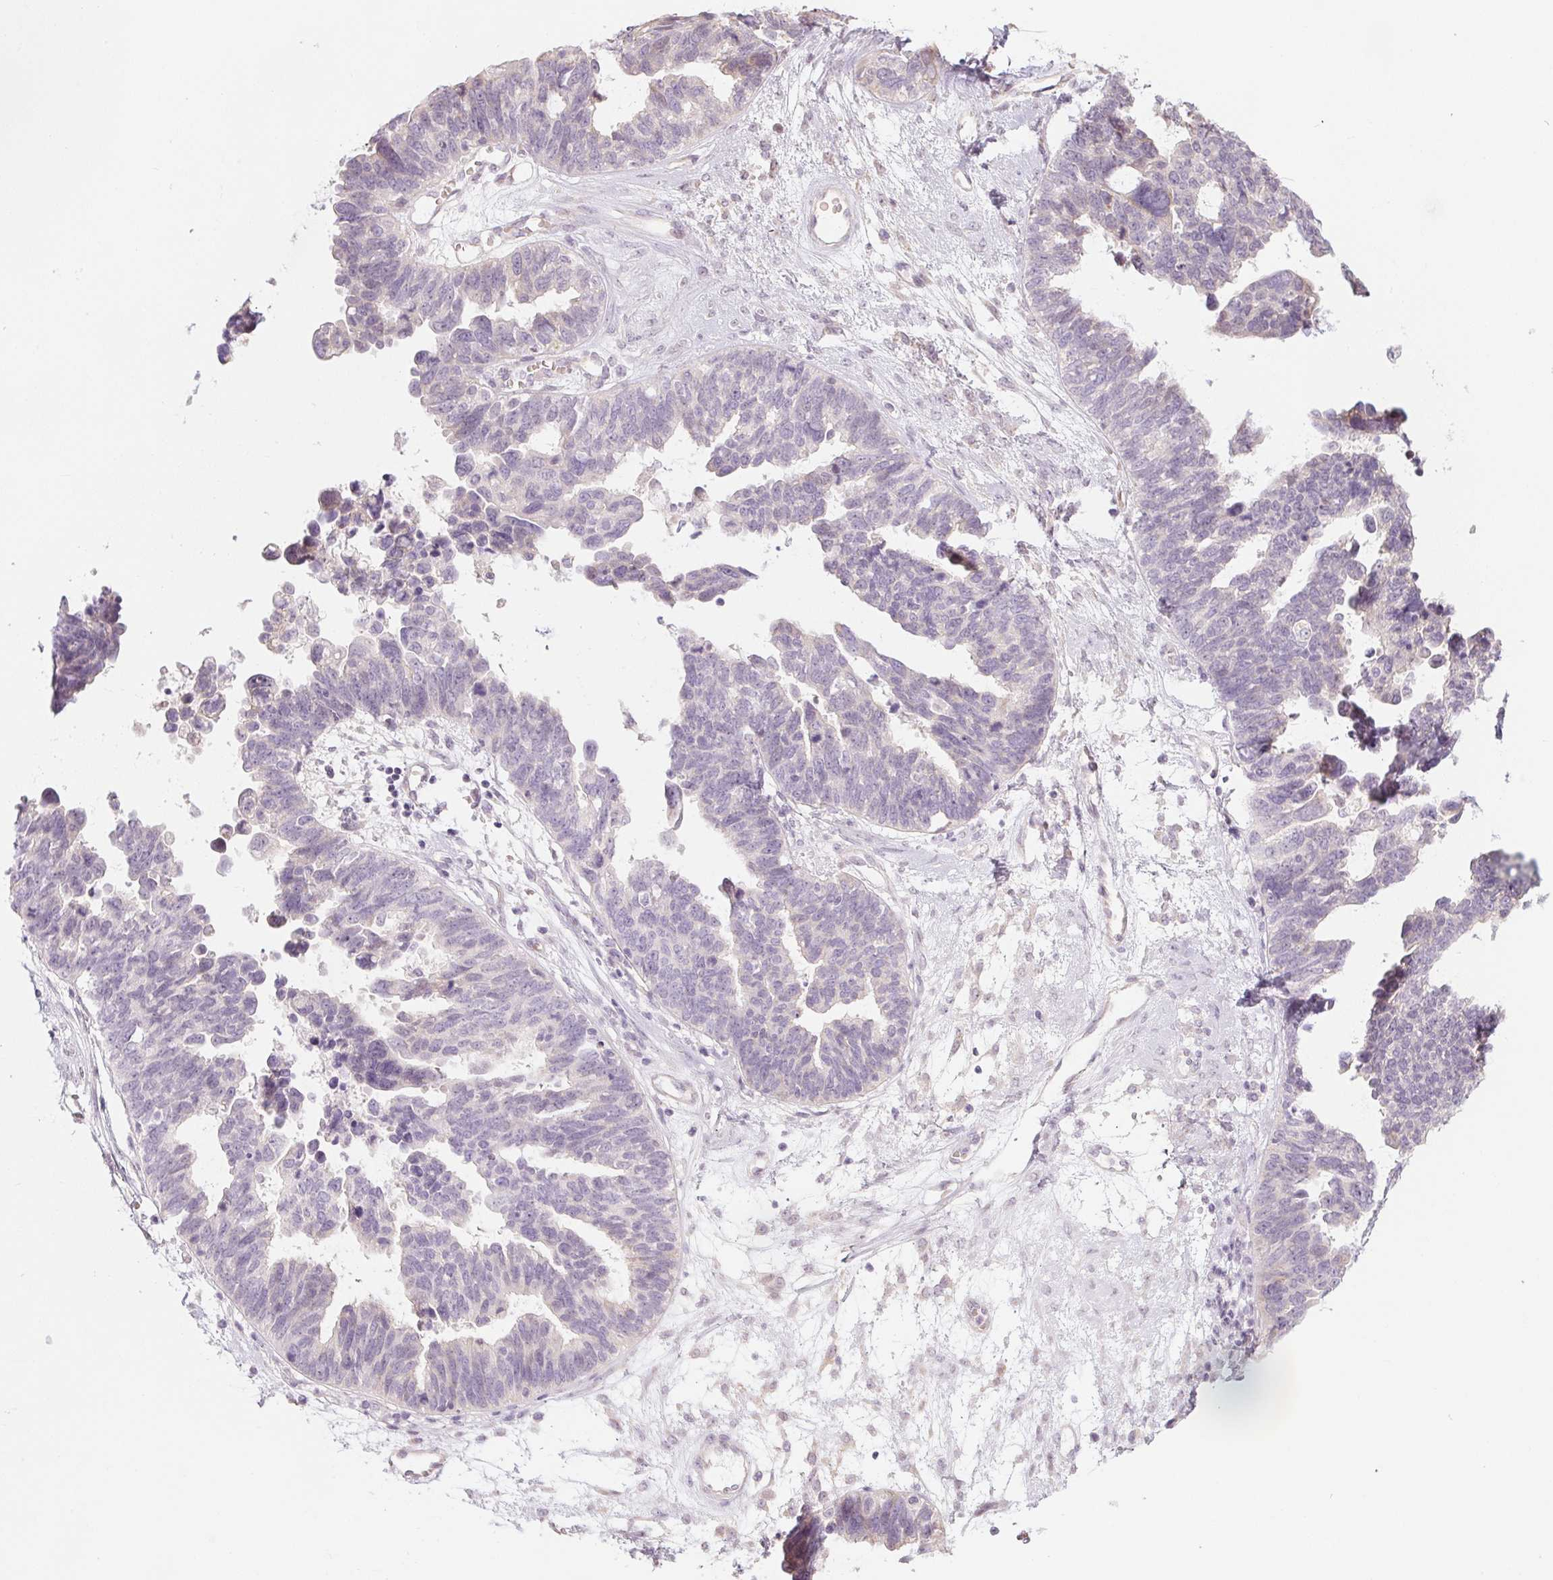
{"staining": {"intensity": "negative", "quantity": "none", "location": "none"}, "tissue": "ovarian cancer", "cell_type": "Tumor cells", "image_type": "cancer", "snomed": [{"axis": "morphology", "description": "Cystadenocarcinoma, serous, NOS"}, {"axis": "topography", "description": "Ovary"}], "caption": "This is an immunohistochemistry (IHC) image of ovarian cancer (serous cystadenocarcinoma). There is no staining in tumor cells.", "gene": "CTCFL", "patient": {"sex": "female", "age": 60}}